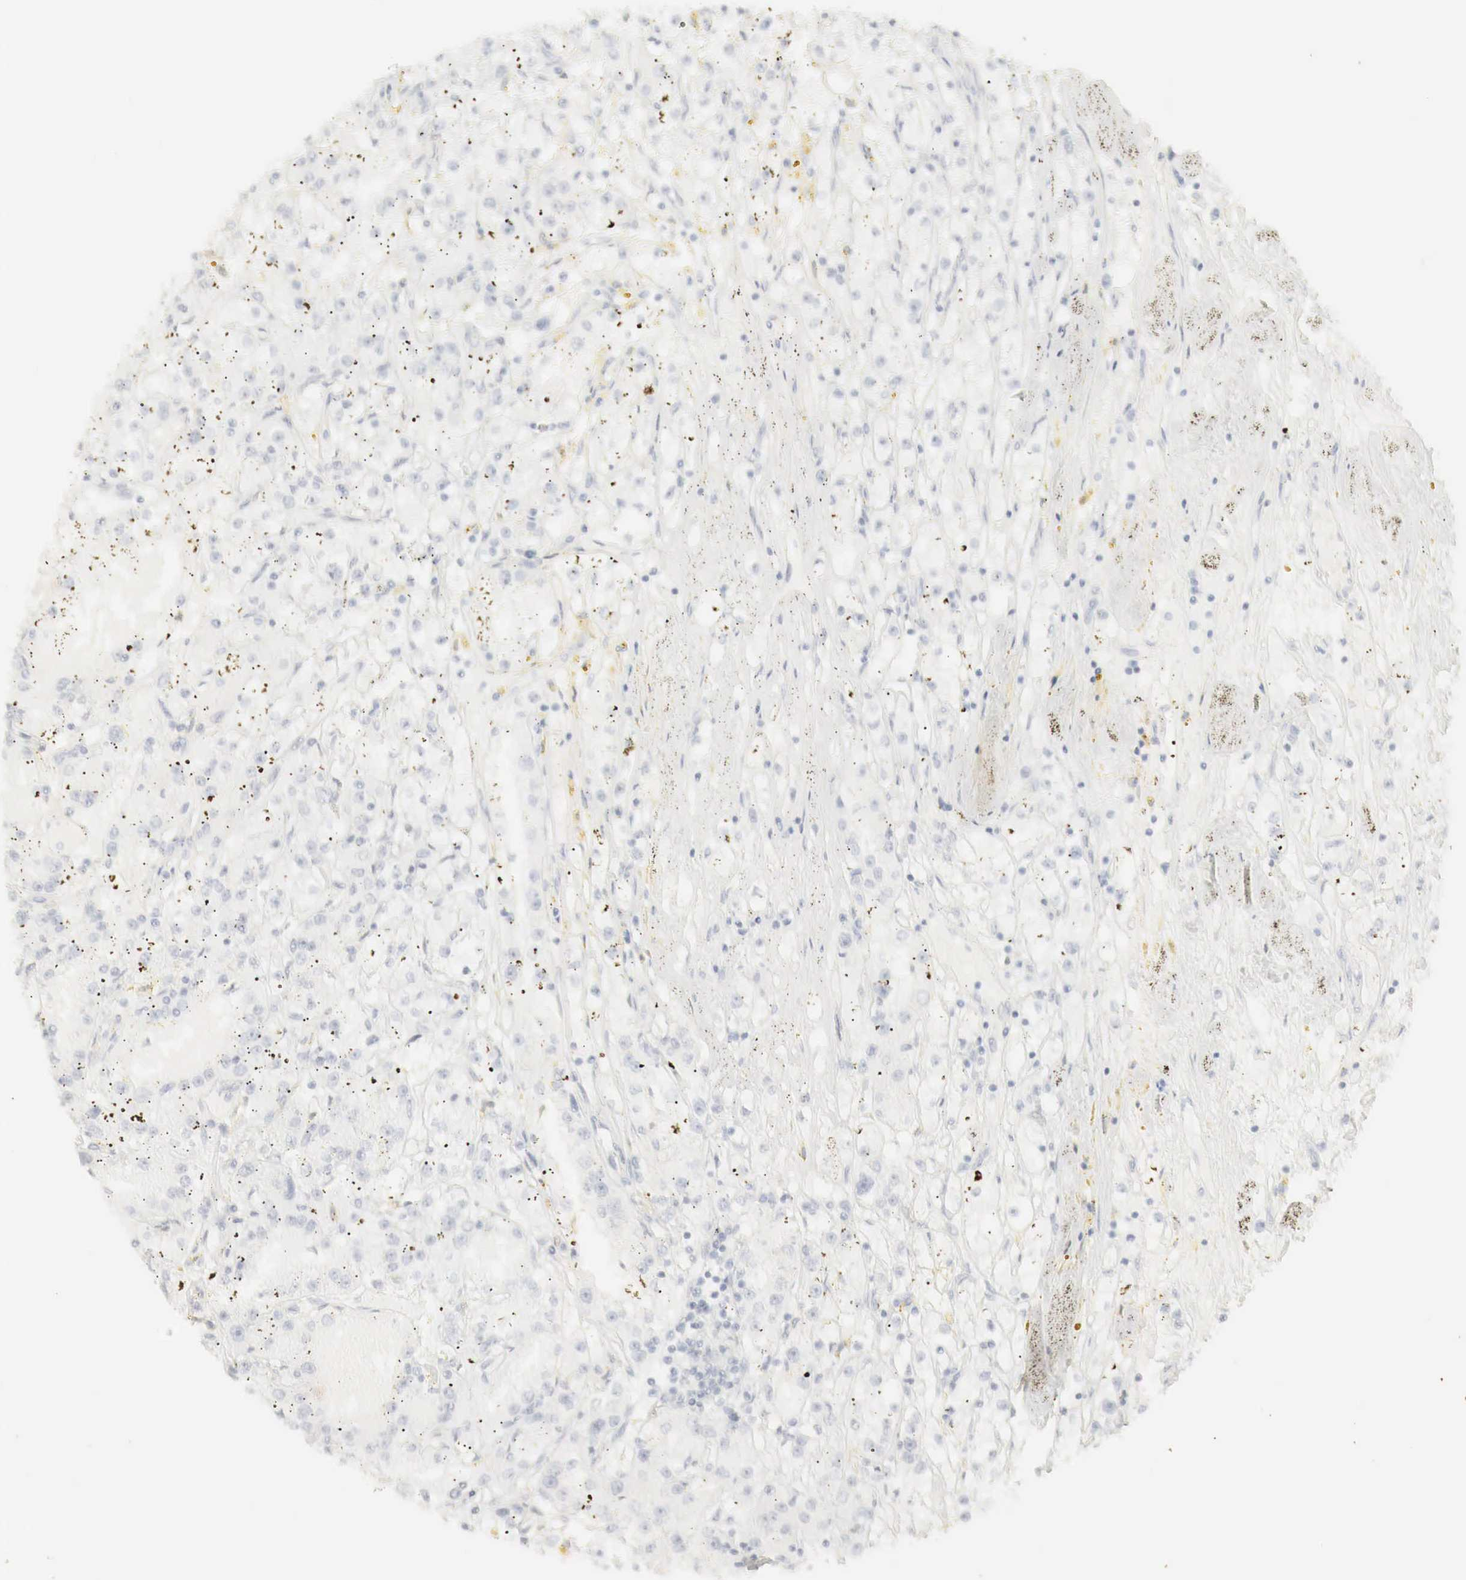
{"staining": {"intensity": "negative", "quantity": "none", "location": "none"}, "tissue": "renal cancer", "cell_type": "Tumor cells", "image_type": "cancer", "snomed": [{"axis": "morphology", "description": "Adenocarcinoma, NOS"}, {"axis": "topography", "description": "Kidney"}], "caption": "This is a image of immunohistochemistry staining of renal cancer (adenocarcinoma), which shows no positivity in tumor cells.", "gene": "TP63", "patient": {"sex": "male", "age": 56}}